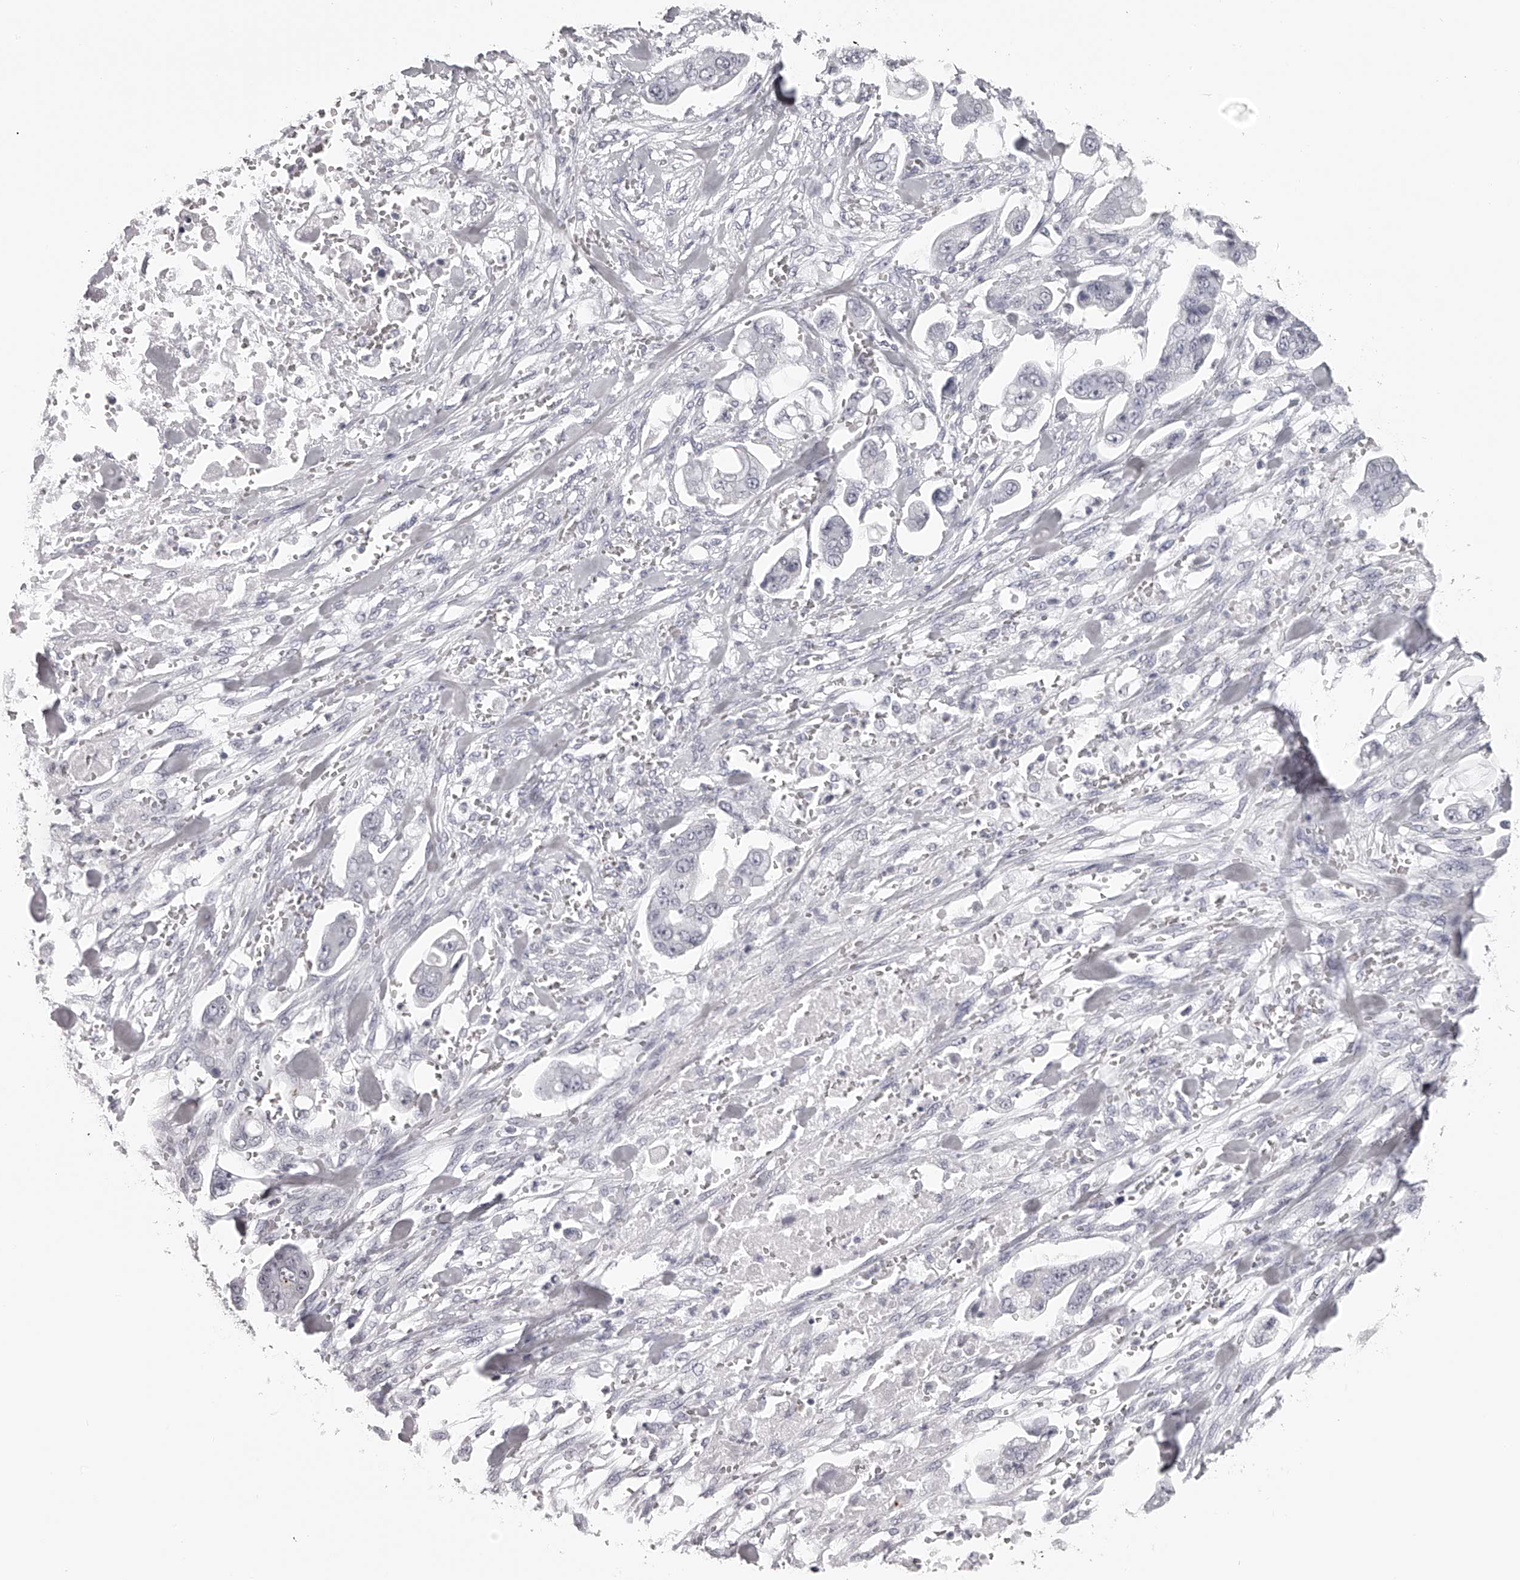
{"staining": {"intensity": "negative", "quantity": "none", "location": "none"}, "tissue": "stomach cancer", "cell_type": "Tumor cells", "image_type": "cancer", "snomed": [{"axis": "morphology", "description": "Adenocarcinoma, NOS"}, {"axis": "topography", "description": "Stomach"}], "caption": "Immunohistochemistry micrograph of stomach cancer (adenocarcinoma) stained for a protein (brown), which shows no expression in tumor cells.", "gene": "SEC11C", "patient": {"sex": "male", "age": 62}}